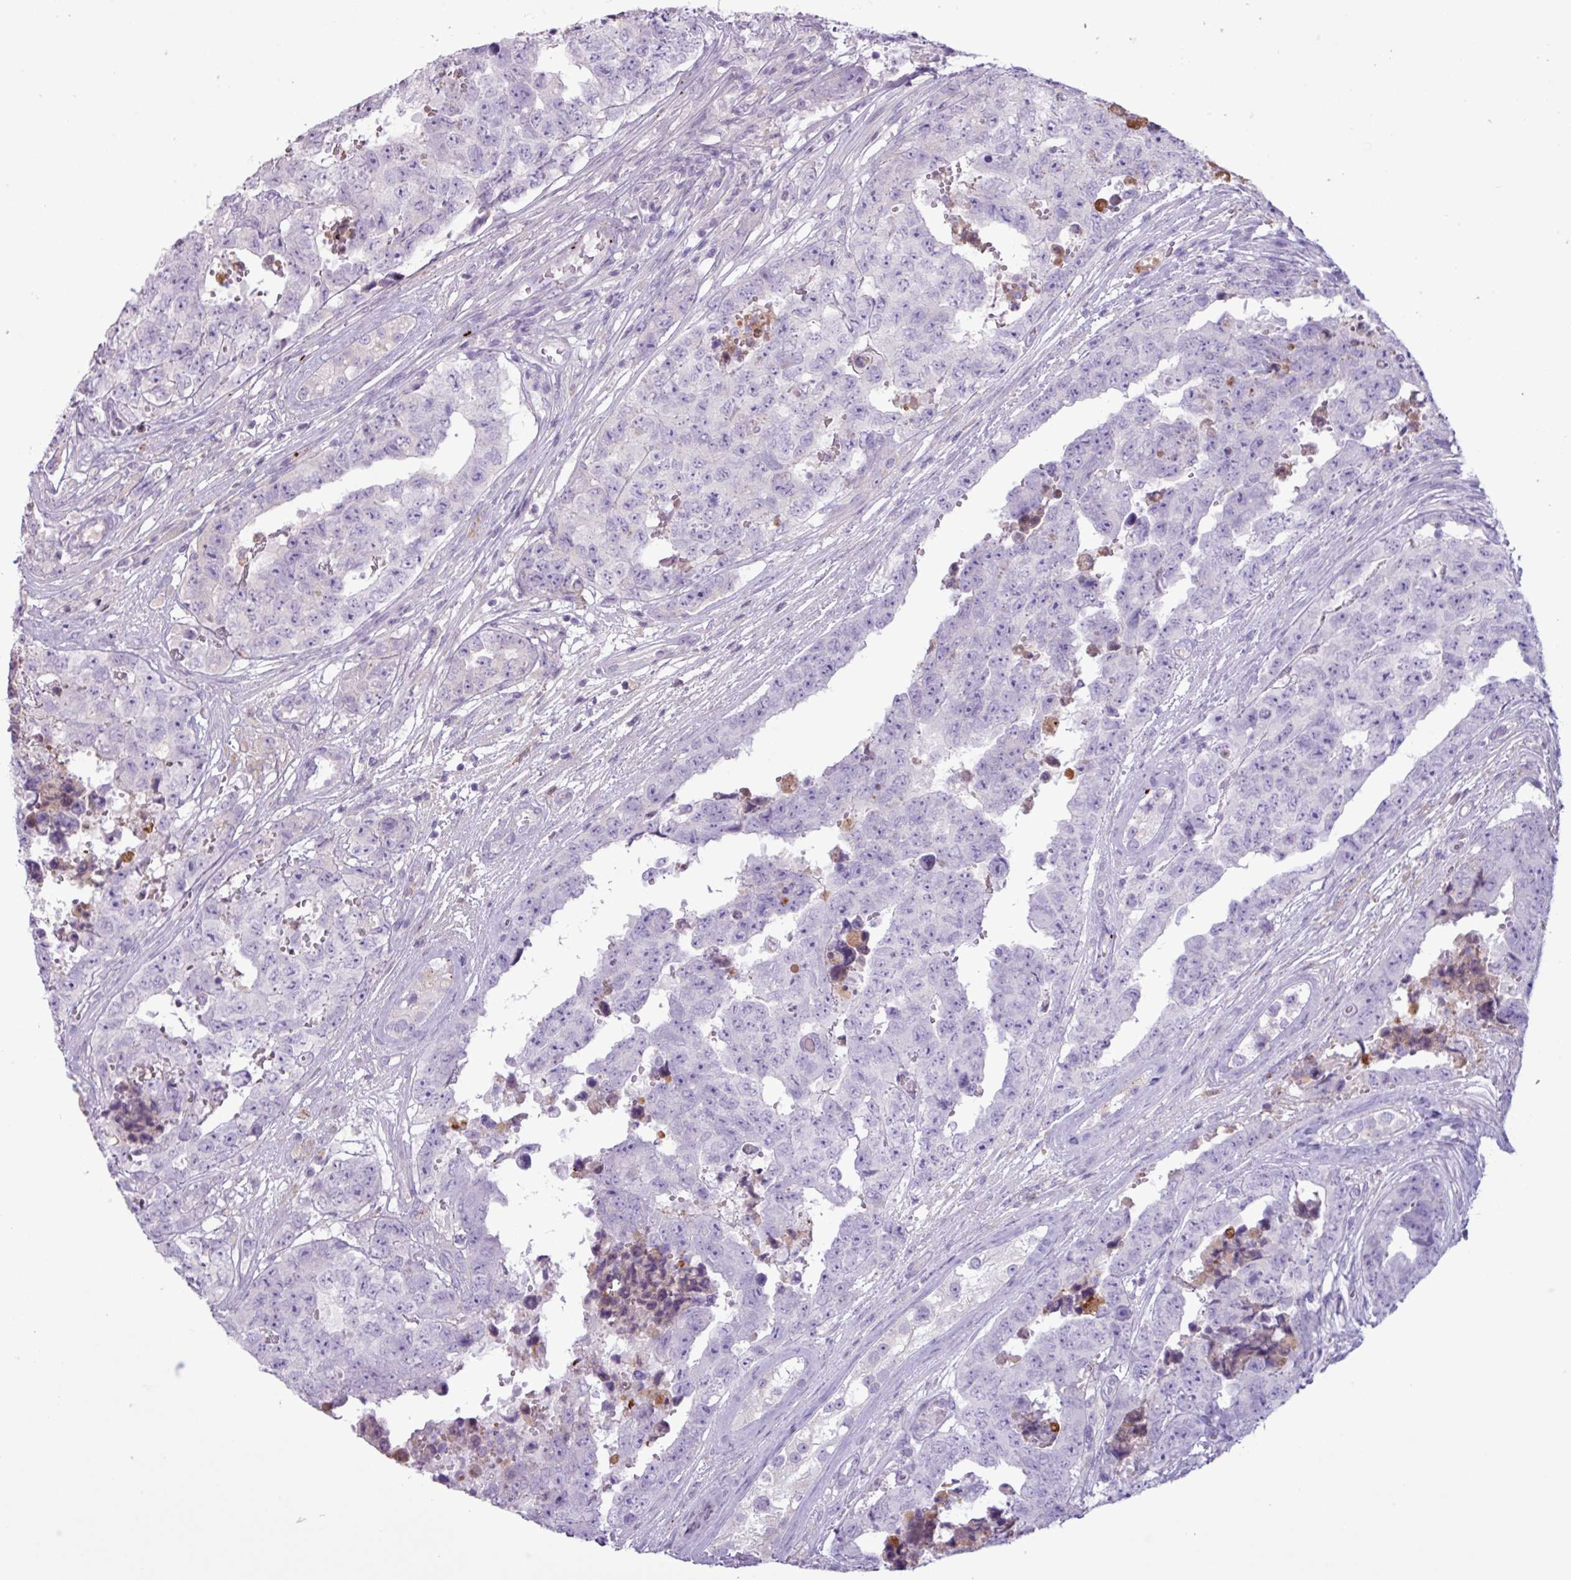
{"staining": {"intensity": "negative", "quantity": "none", "location": "none"}, "tissue": "testis cancer", "cell_type": "Tumor cells", "image_type": "cancer", "snomed": [{"axis": "morphology", "description": "Normal tissue, NOS"}, {"axis": "morphology", "description": "Carcinoma, Embryonal, NOS"}, {"axis": "topography", "description": "Testis"}, {"axis": "topography", "description": "Epididymis"}], "caption": "DAB immunohistochemical staining of testis cancer (embryonal carcinoma) displays no significant staining in tumor cells.", "gene": "C4B", "patient": {"sex": "male", "age": 25}}